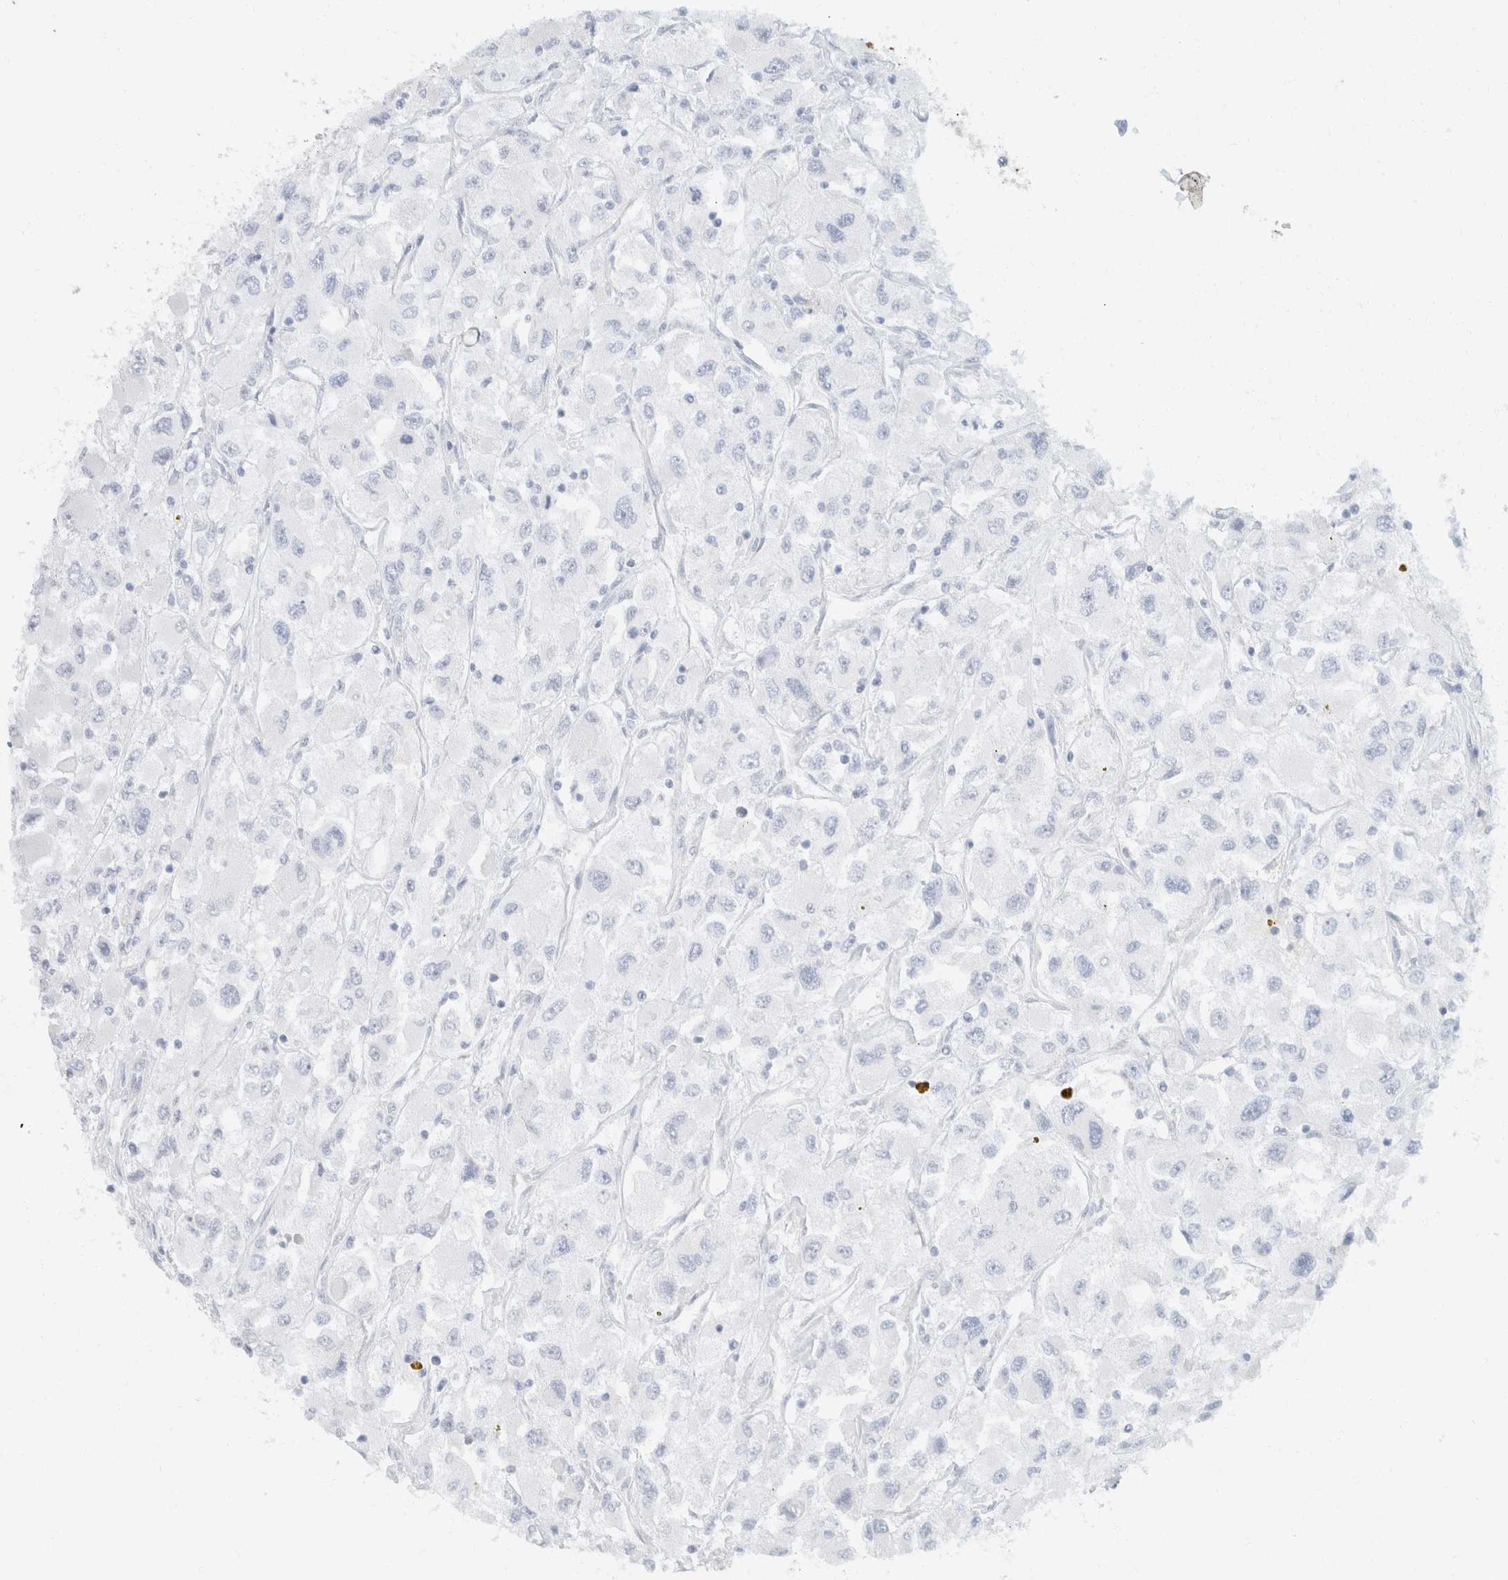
{"staining": {"intensity": "negative", "quantity": "none", "location": "none"}, "tissue": "renal cancer", "cell_type": "Tumor cells", "image_type": "cancer", "snomed": [{"axis": "morphology", "description": "Adenocarcinoma, NOS"}, {"axis": "topography", "description": "Kidney"}], "caption": "This is an immunohistochemistry image of renal adenocarcinoma. There is no positivity in tumor cells.", "gene": "KRT20", "patient": {"sex": "female", "age": 52}}